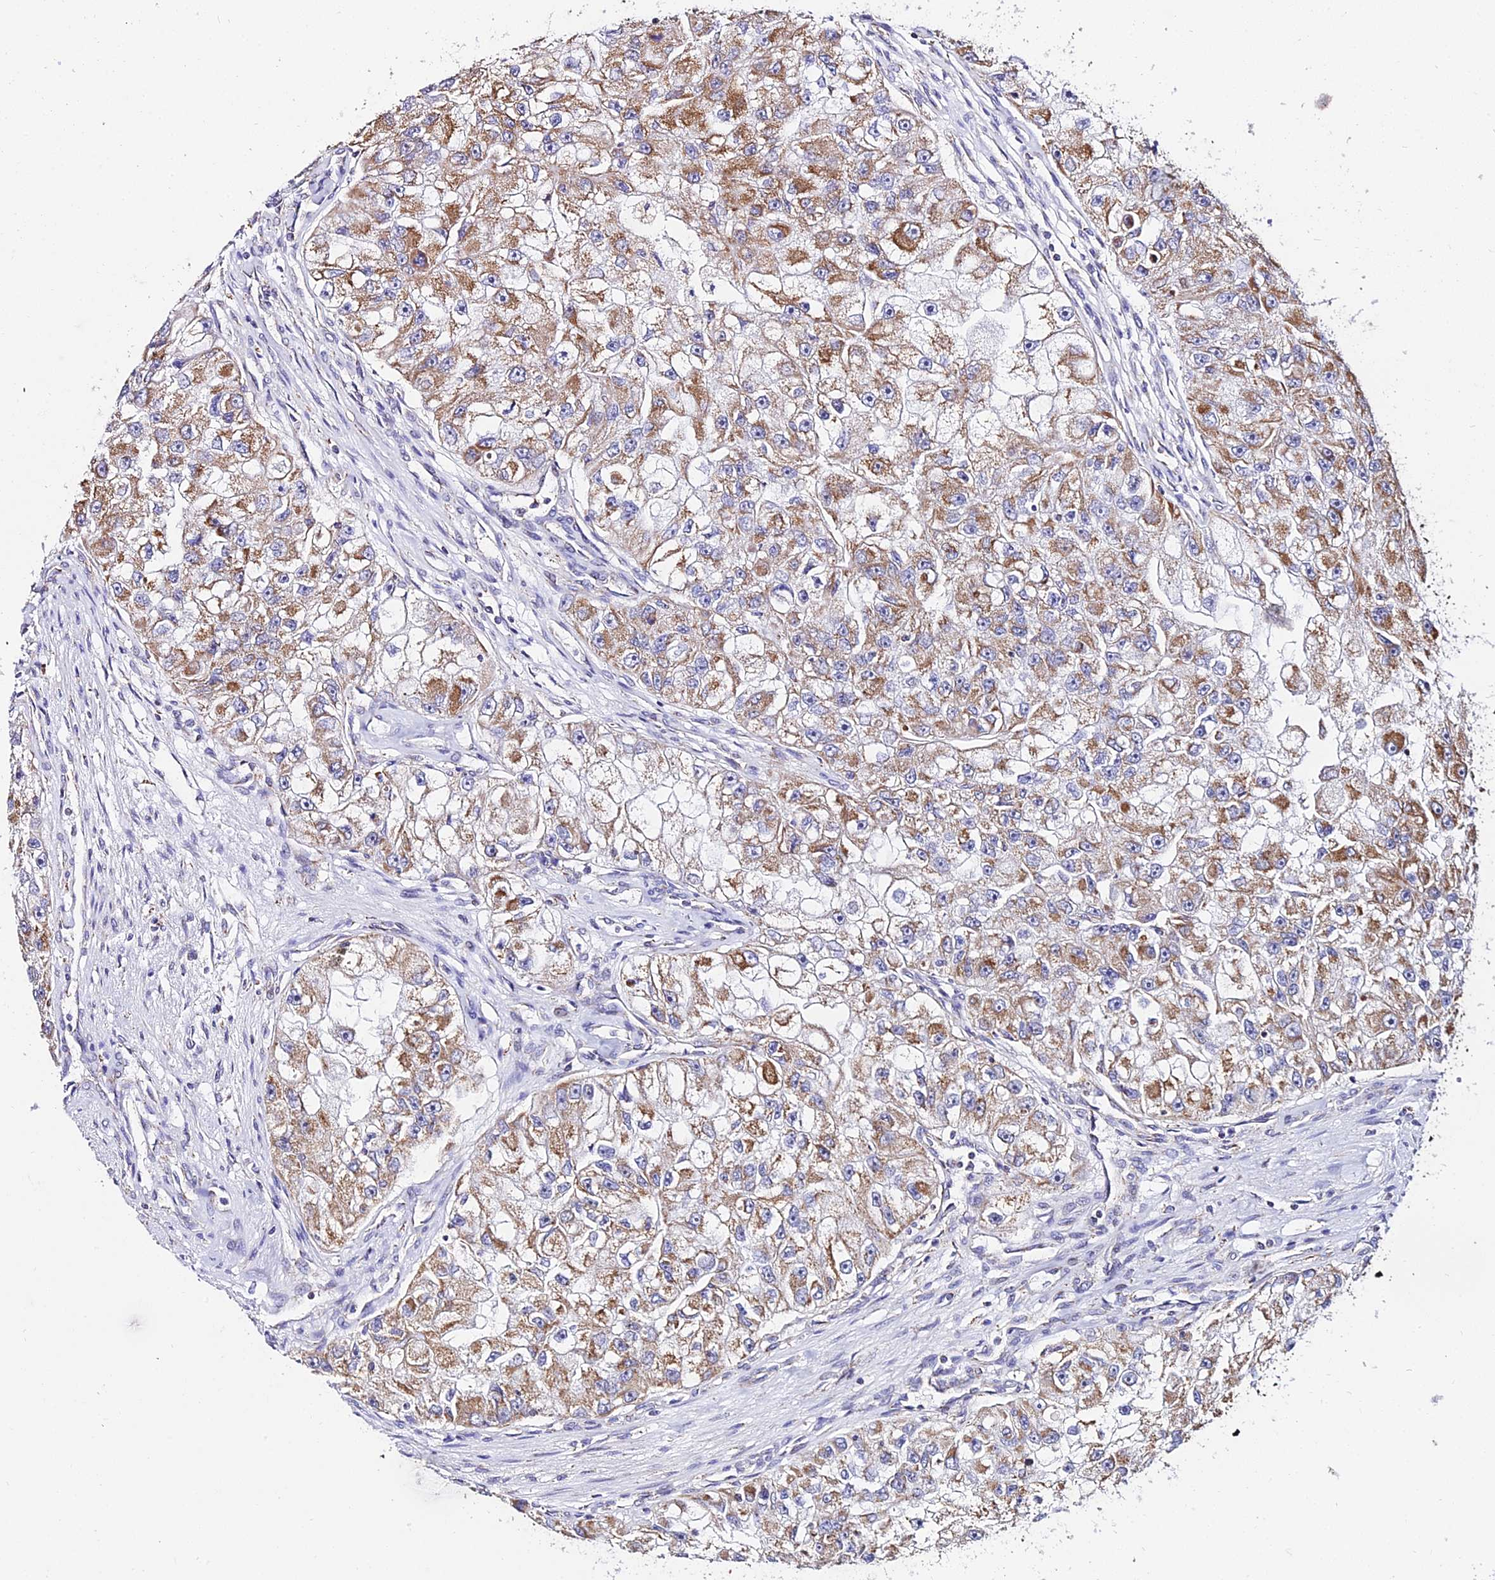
{"staining": {"intensity": "moderate", "quantity": ">75%", "location": "cytoplasmic/membranous"}, "tissue": "renal cancer", "cell_type": "Tumor cells", "image_type": "cancer", "snomed": [{"axis": "morphology", "description": "Adenocarcinoma, NOS"}, {"axis": "topography", "description": "Kidney"}], "caption": "Brown immunohistochemical staining in adenocarcinoma (renal) shows moderate cytoplasmic/membranous expression in approximately >75% of tumor cells.", "gene": "ATP5PB", "patient": {"sex": "male", "age": 63}}